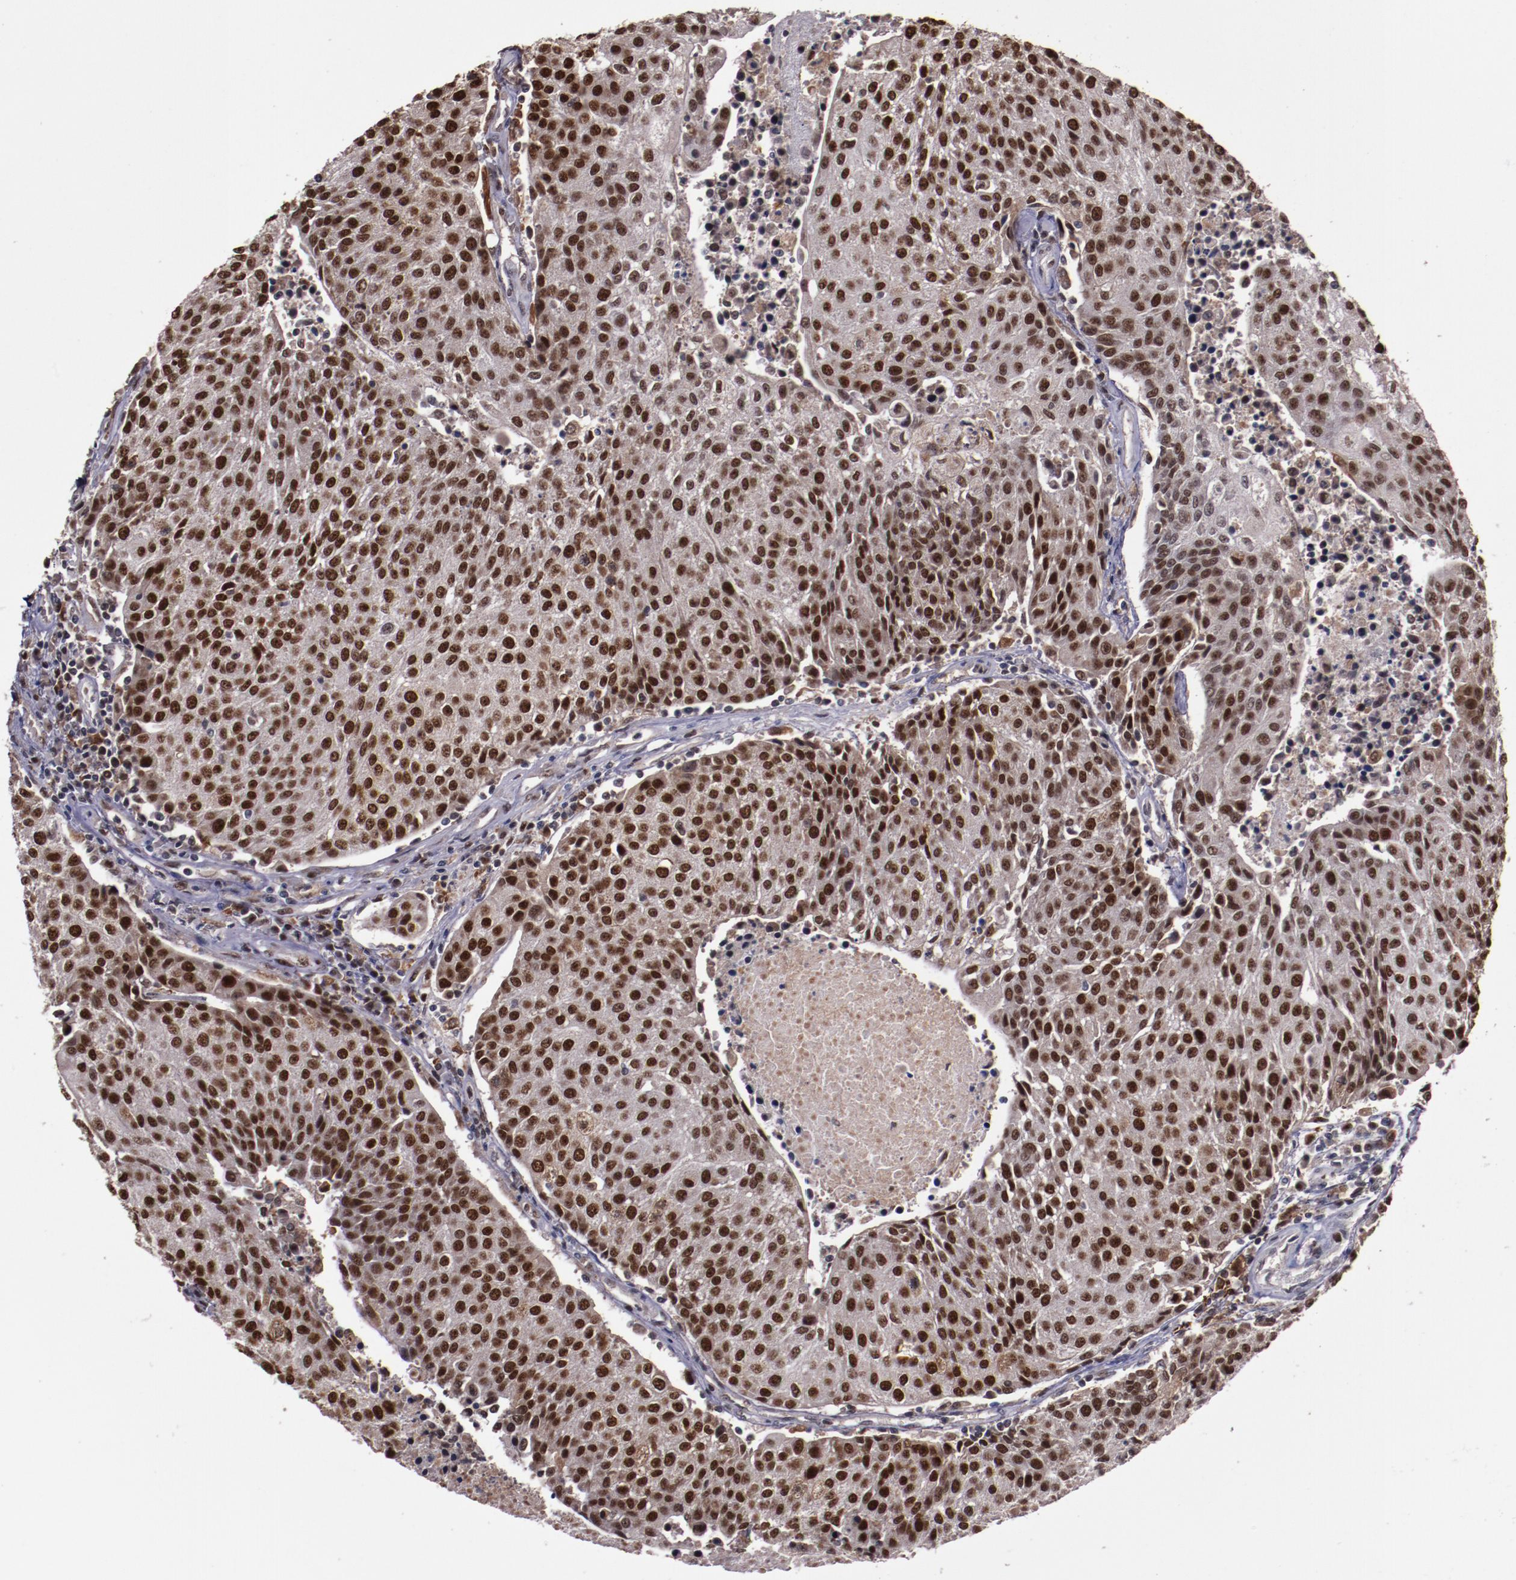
{"staining": {"intensity": "strong", "quantity": ">75%", "location": "nuclear"}, "tissue": "urothelial cancer", "cell_type": "Tumor cells", "image_type": "cancer", "snomed": [{"axis": "morphology", "description": "Urothelial carcinoma, High grade"}, {"axis": "topography", "description": "Urinary bladder"}], "caption": "Immunohistochemical staining of human urothelial carcinoma (high-grade) displays high levels of strong nuclear expression in approximately >75% of tumor cells.", "gene": "CHEK2", "patient": {"sex": "female", "age": 85}}